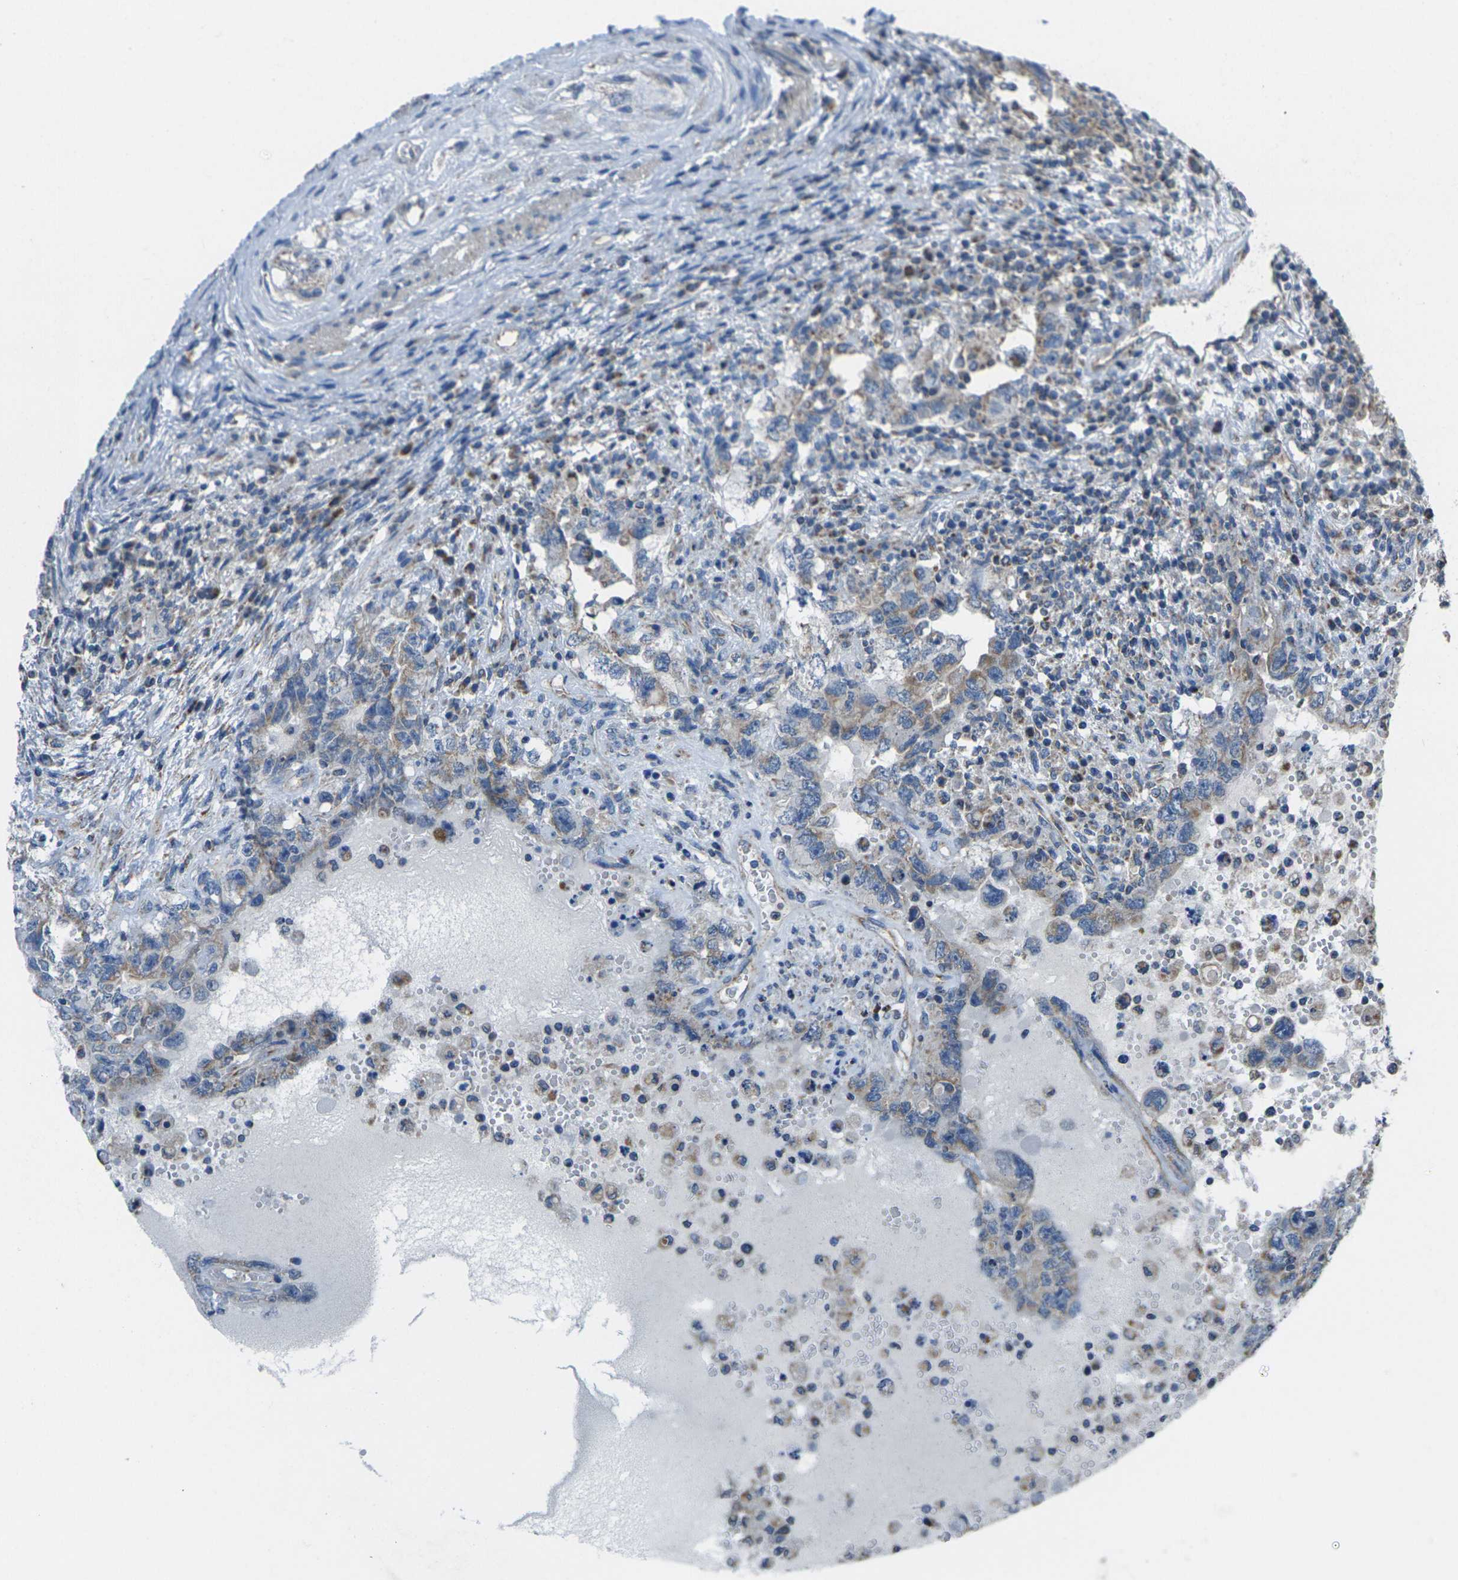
{"staining": {"intensity": "weak", "quantity": "25%-75%", "location": "cytoplasmic/membranous"}, "tissue": "testis cancer", "cell_type": "Tumor cells", "image_type": "cancer", "snomed": [{"axis": "morphology", "description": "Carcinoma, Embryonal, NOS"}, {"axis": "topography", "description": "Testis"}], "caption": "This photomicrograph reveals IHC staining of testis cancer, with low weak cytoplasmic/membranous expression in approximately 25%-75% of tumor cells.", "gene": "TMEM120B", "patient": {"sex": "male", "age": 26}}